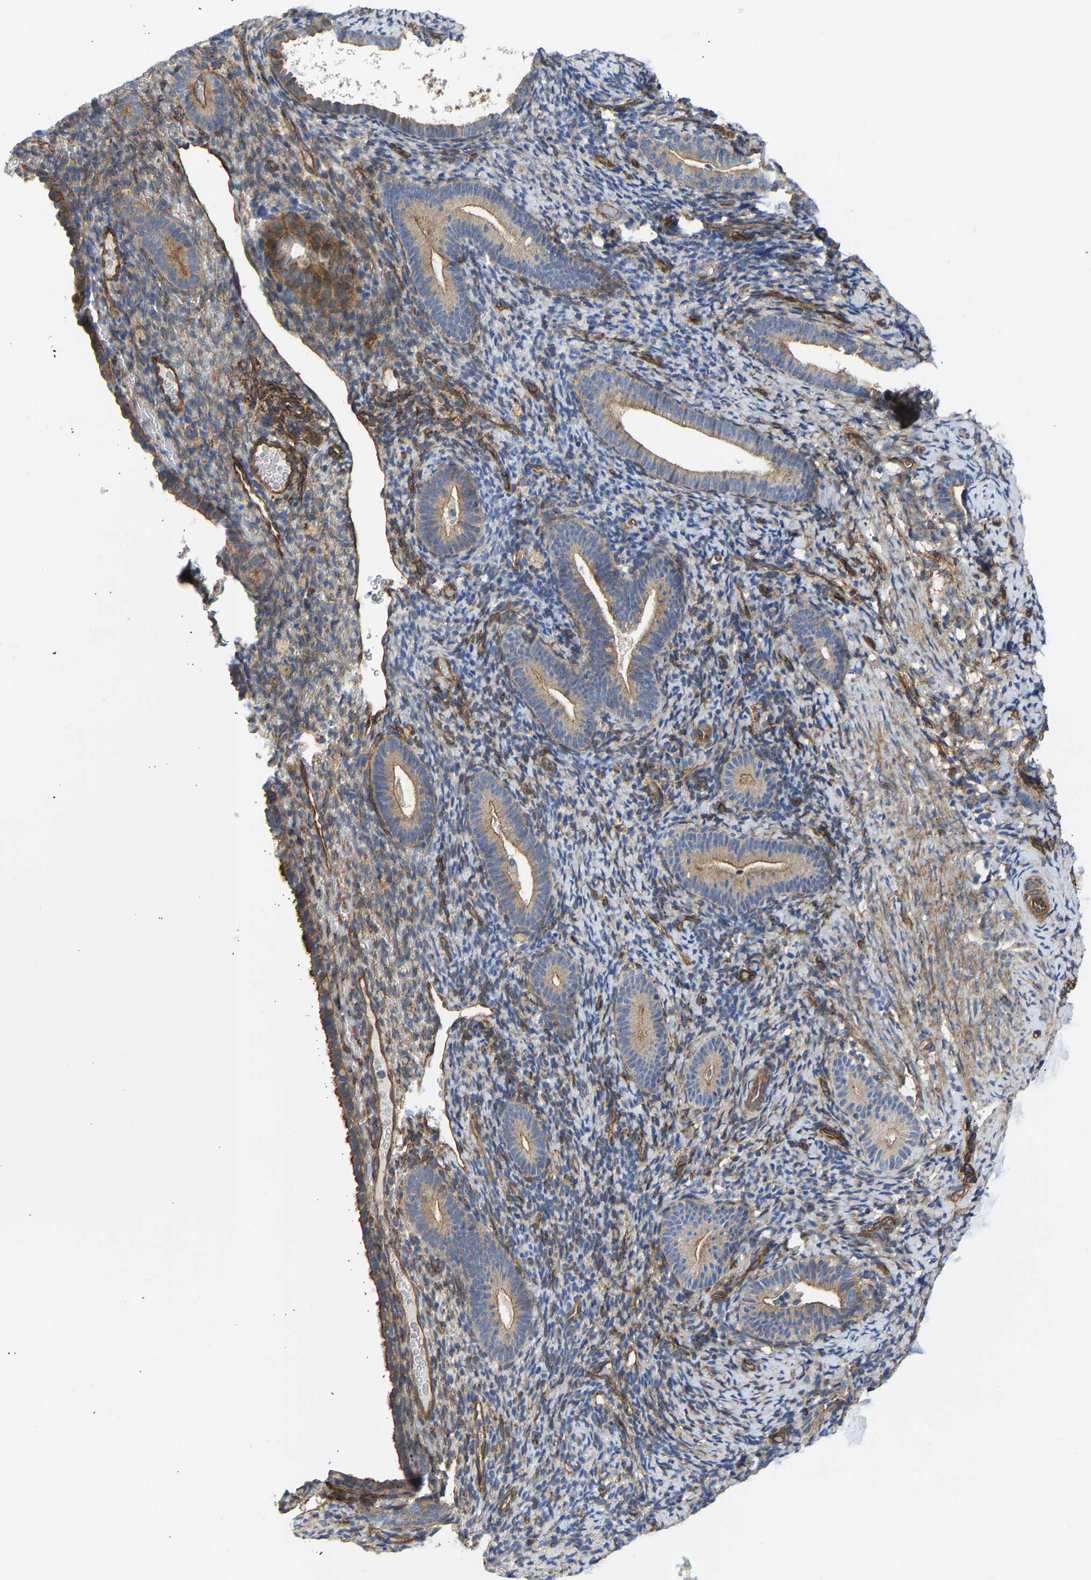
{"staining": {"intensity": "moderate", "quantity": "<25%", "location": "cytoplasmic/membranous"}, "tissue": "endometrium", "cell_type": "Cells in endometrial stroma", "image_type": "normal", "snomed": [{"axis": "morphology", "description": "Normal tissue, NOS"}, {"axis": "topography", "description": "Endometrium"}], "caption": "Protein analysis of unremarkable endometrium demonstrates moderate cytoplasmic/membranous staining in about <25% of cells in endometrial stroma. Using DAB (3,3'-diaminobenzidine) (brown) and hematoxylin (blue) stains, captured at high magnification using brightfield microscopy.", "gene": "MYO1C", "patient": {"sex": "female", "age": 51}}